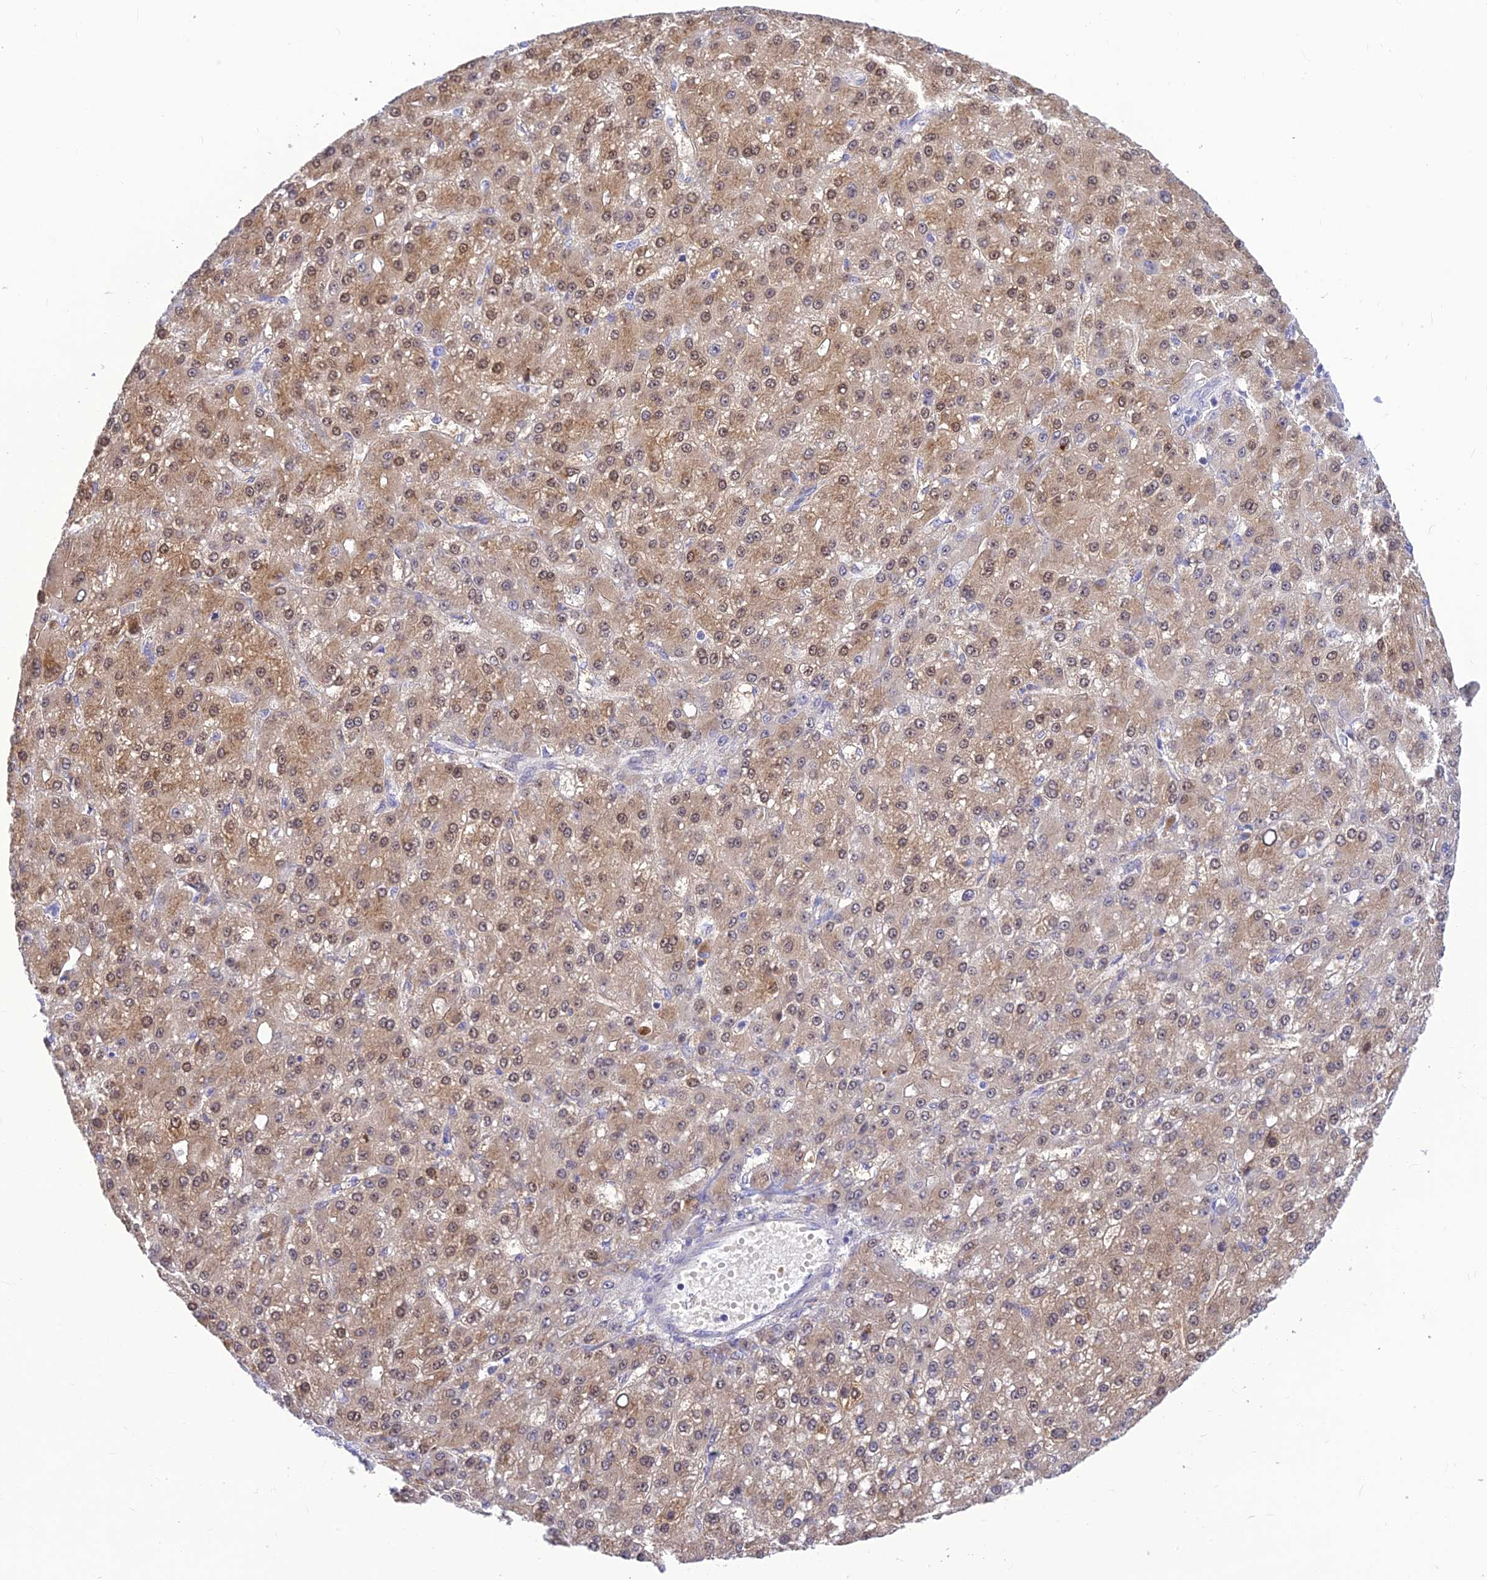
{"staining": {"intensity": "moderate", "quantity": ">75%", "location": "cytoplasmic/membranous,nuclear"}, "tissue": "liver cancer", "cell_type": "Tumor cells", "image_type": "cancer", "snomed": [{"axis": "morphology", "description": "Carcinoma, Hepatocellular, NOS"}, {"axis": "topography", "description": "Liver"}], "caption": "Liver cancer stained for a protein shows moderate cytoplasmic/membranous and nuclear positivity in tumor cells.", "gene": "ASPDH", "patient": {"sex": "male", "age": 67}}